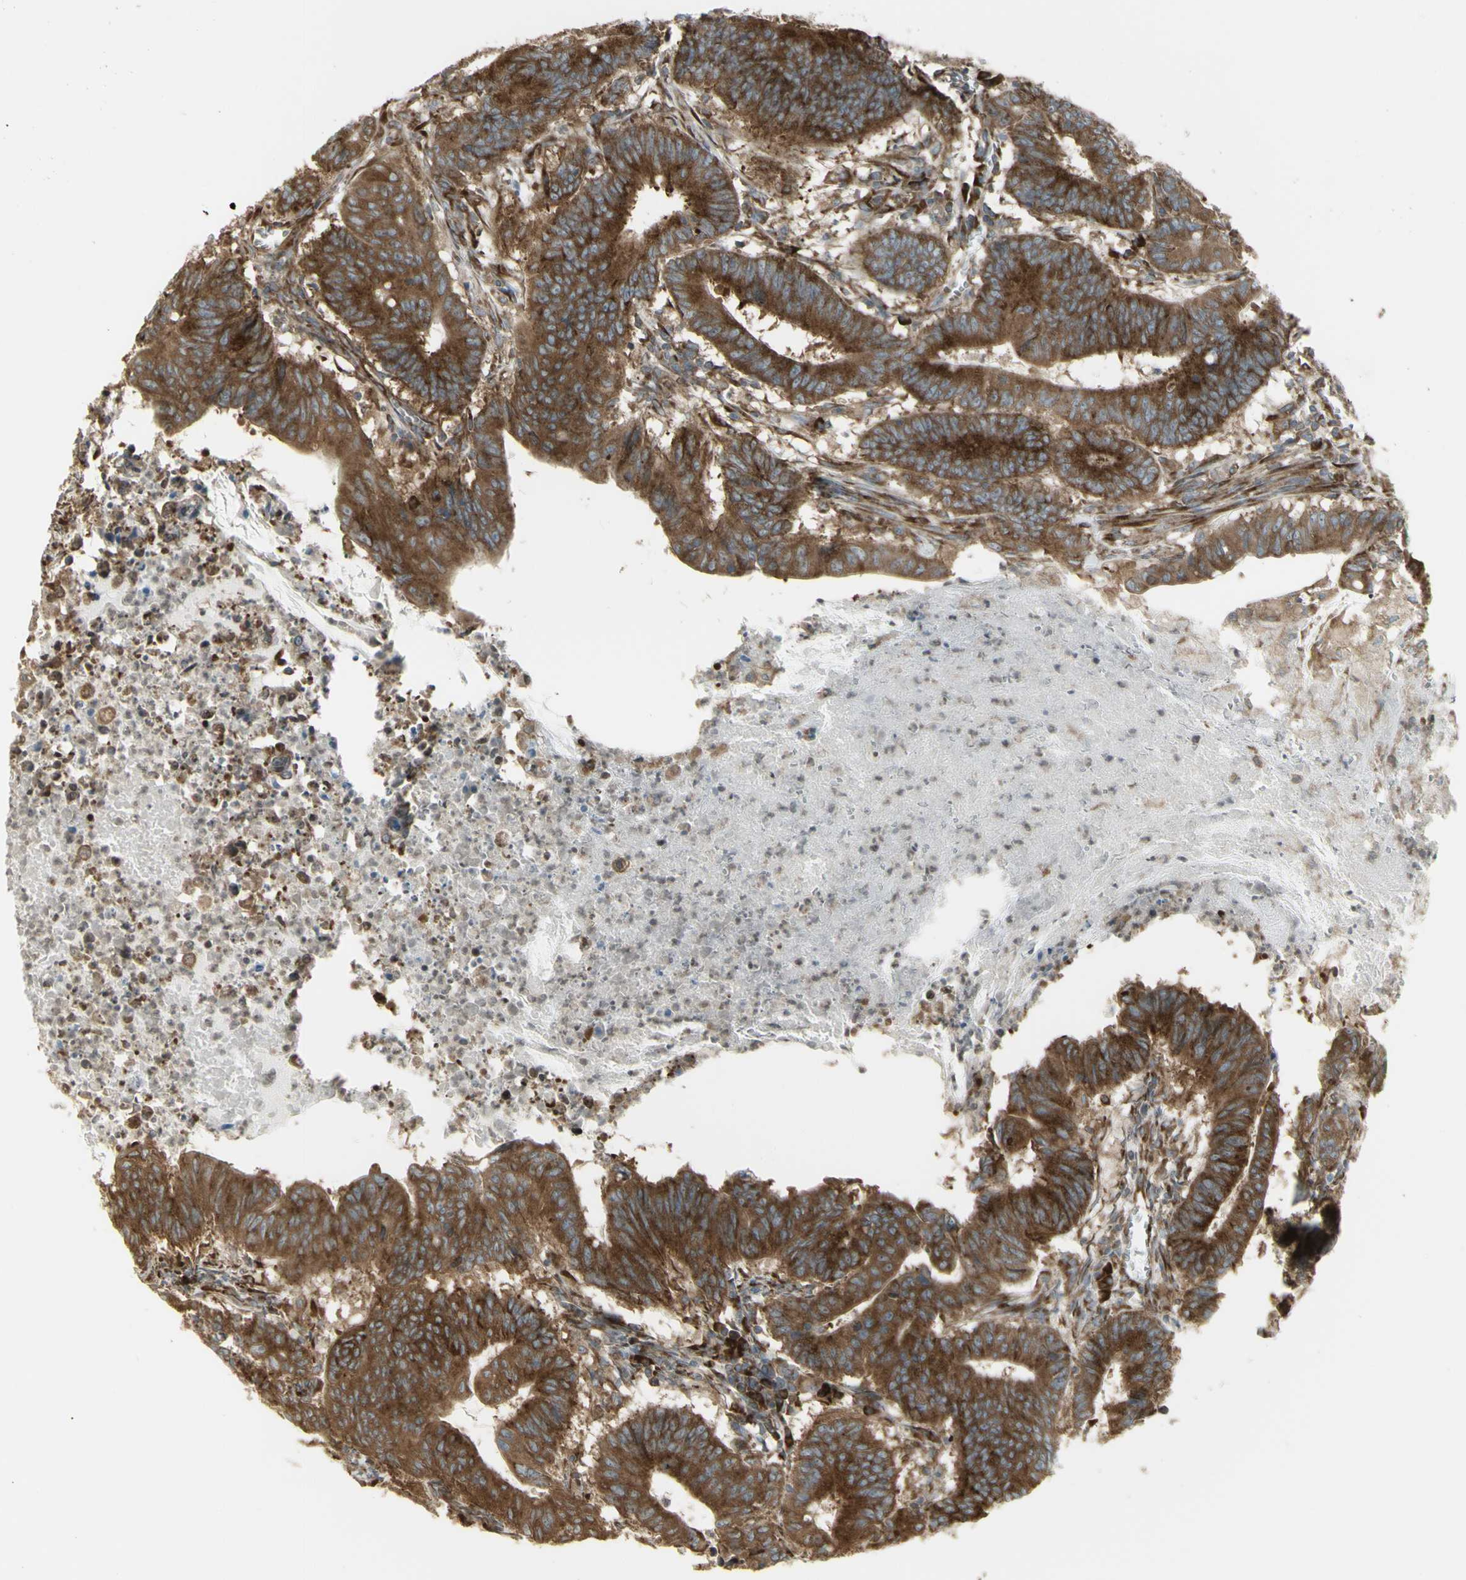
{"staining": {"intensity": "strong", "quantity": ">75%", "location": "cytoplasmic/membranous"}, "tissue": "colorectal cancer", "cell_type": "Tumor cells", "image_type": "cancer", "snomed": [{"axis": "morphology", "description": "Adenocarcinoma, NOS"}, {"axis": "topography", "description": "Colon"}], "caption": "A brown stain shows strong cytoplasmic/membranous staining of a protein in human adenocarcinoma (colorectal) tumor cells.", "gene": "FKBP3", "patient": {"sex": "male", "age": 45}}